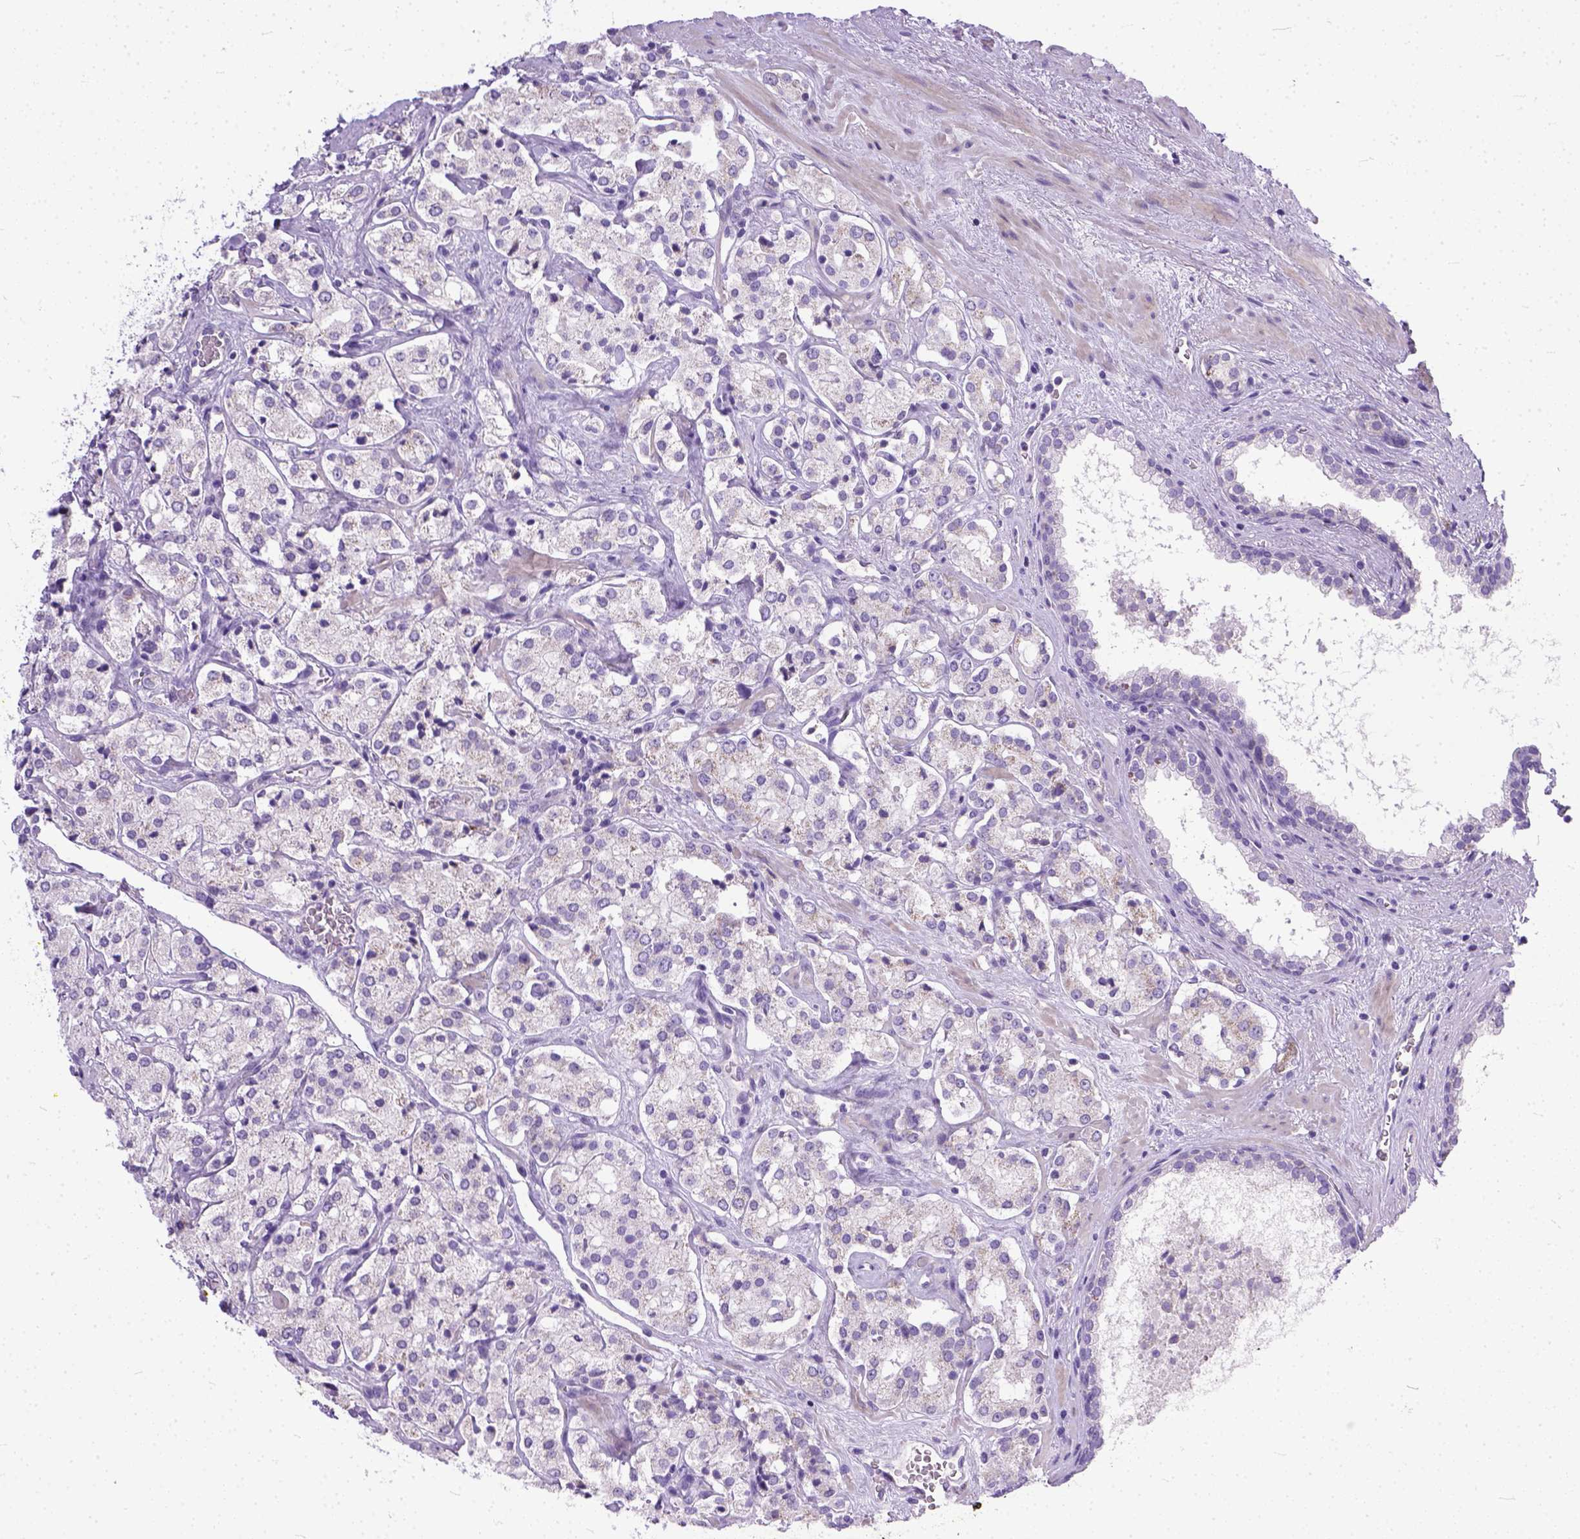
{"staining": {"intensity": "negative", "quantity": "none", "location": "none"}, "tissue": "prostate cancer", "cell_type": "Tumor cells", "image_type": "cancer", "snomed": [{"axis": "morphology", "description": "Adenocarcinoma, NOS"}, {"axis": "topography", "description": "Prostate"}], "caption": "High magnification brightfield microscopy of adenocarcinoma (prostate) stained with DAB (3,3'-diaminobenzidine) (brown) and counterstained with hematoxylin (blue): tumor cells show no significant staining.", "gene": "PLK5", "patient": {"sex": "male", "age": 66}}